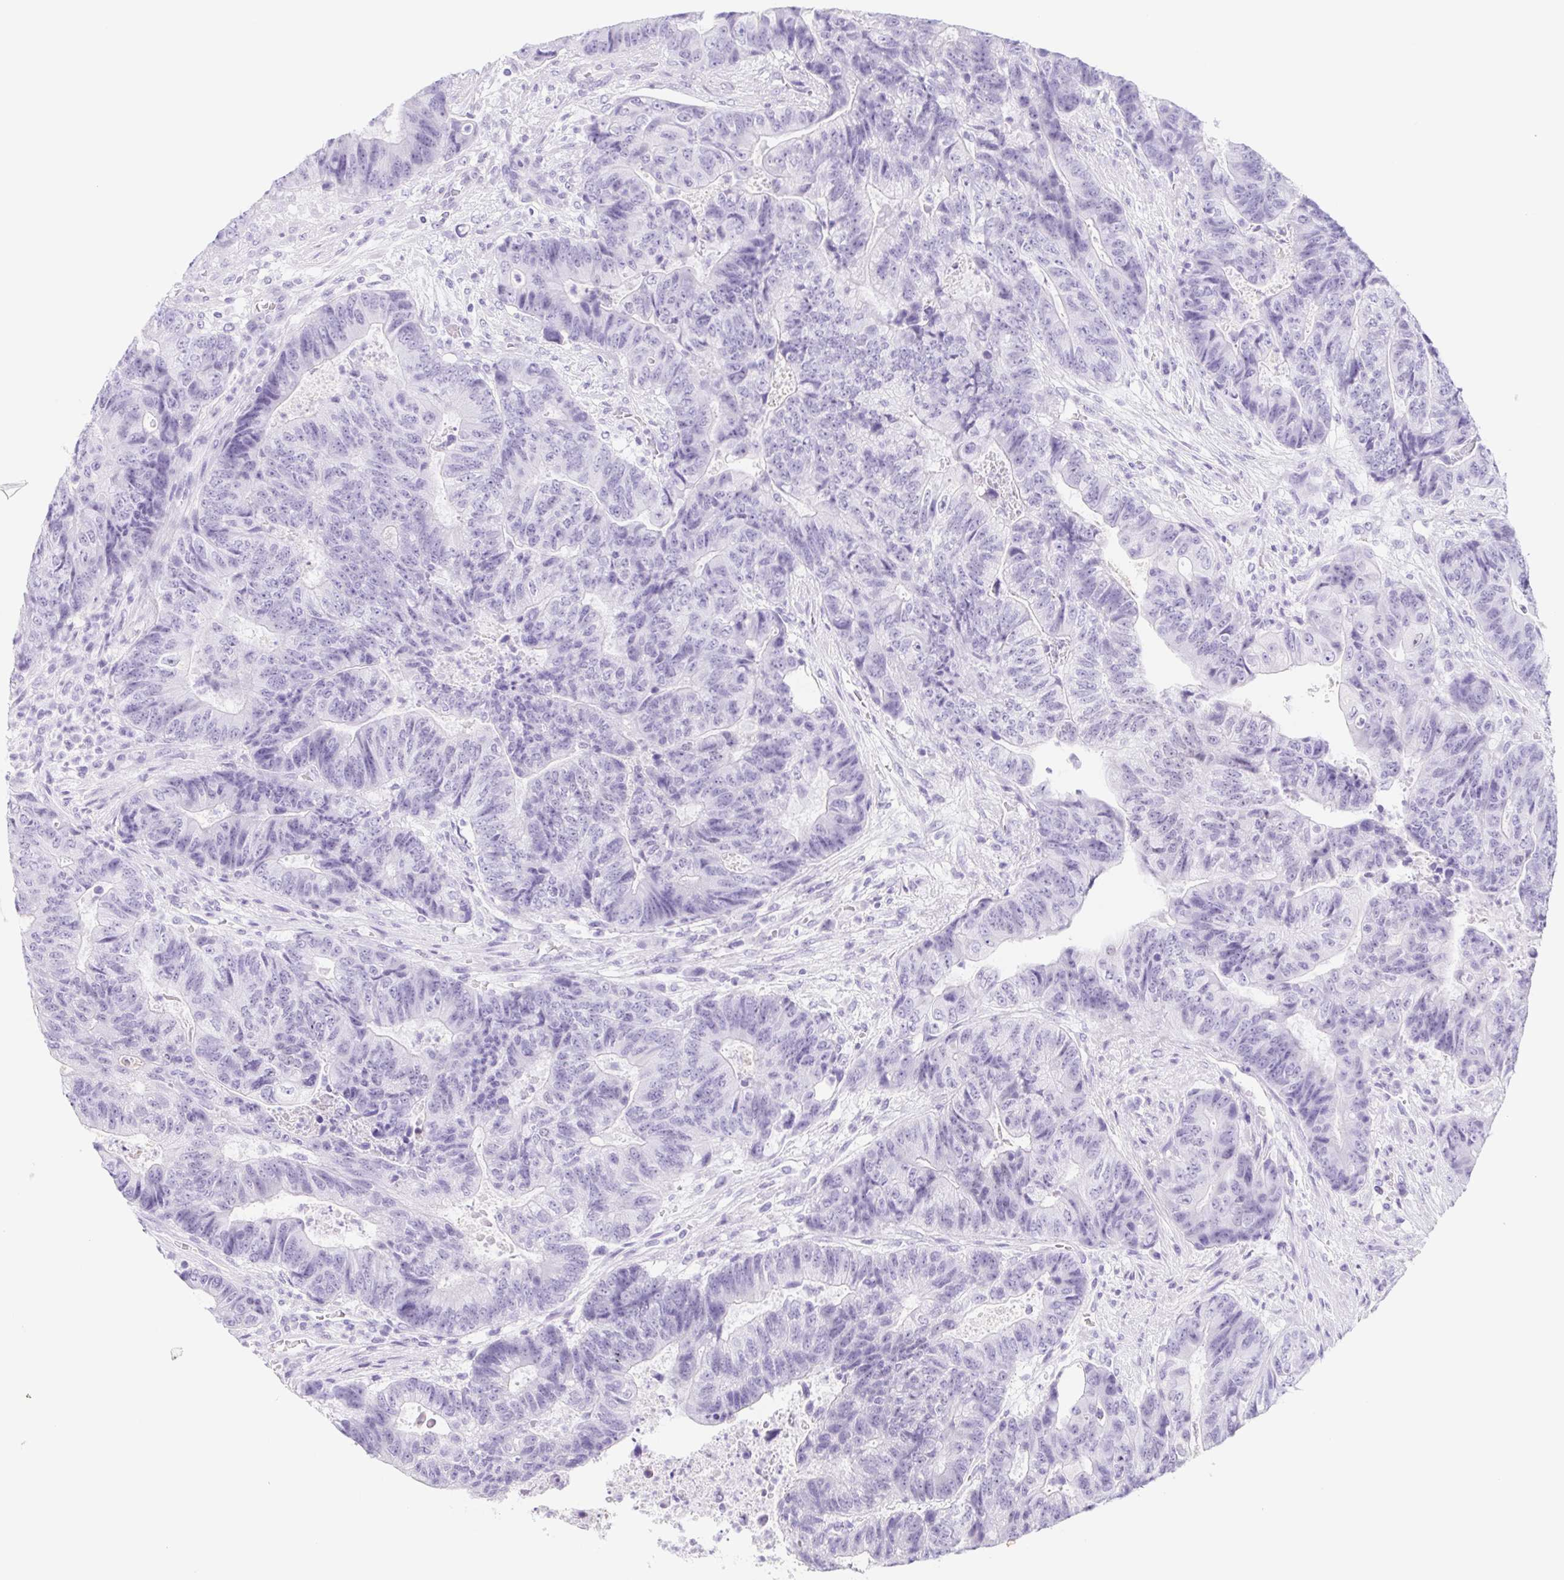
{"staining": {"intensity": "negative", "quantity": "none", "location": "none"}, "tissue": "colorectal cancer", "cell_type": "Tumor cells", "image_type": "cancer", "snomed": [{"axis": "morphology", "description": "Normal tissue, NOS"}, {"axis": "morphology", "description": "Adenocarcinoma, NOS"}, {"axis": "topography", "description": "Colon"}], "caption": "Immunohistochemical staining of colorectal cancer reveals no significant staining in tumor cells.", "gene": "CYP21A2", "patient": {"sex": "female", "age": 48}}